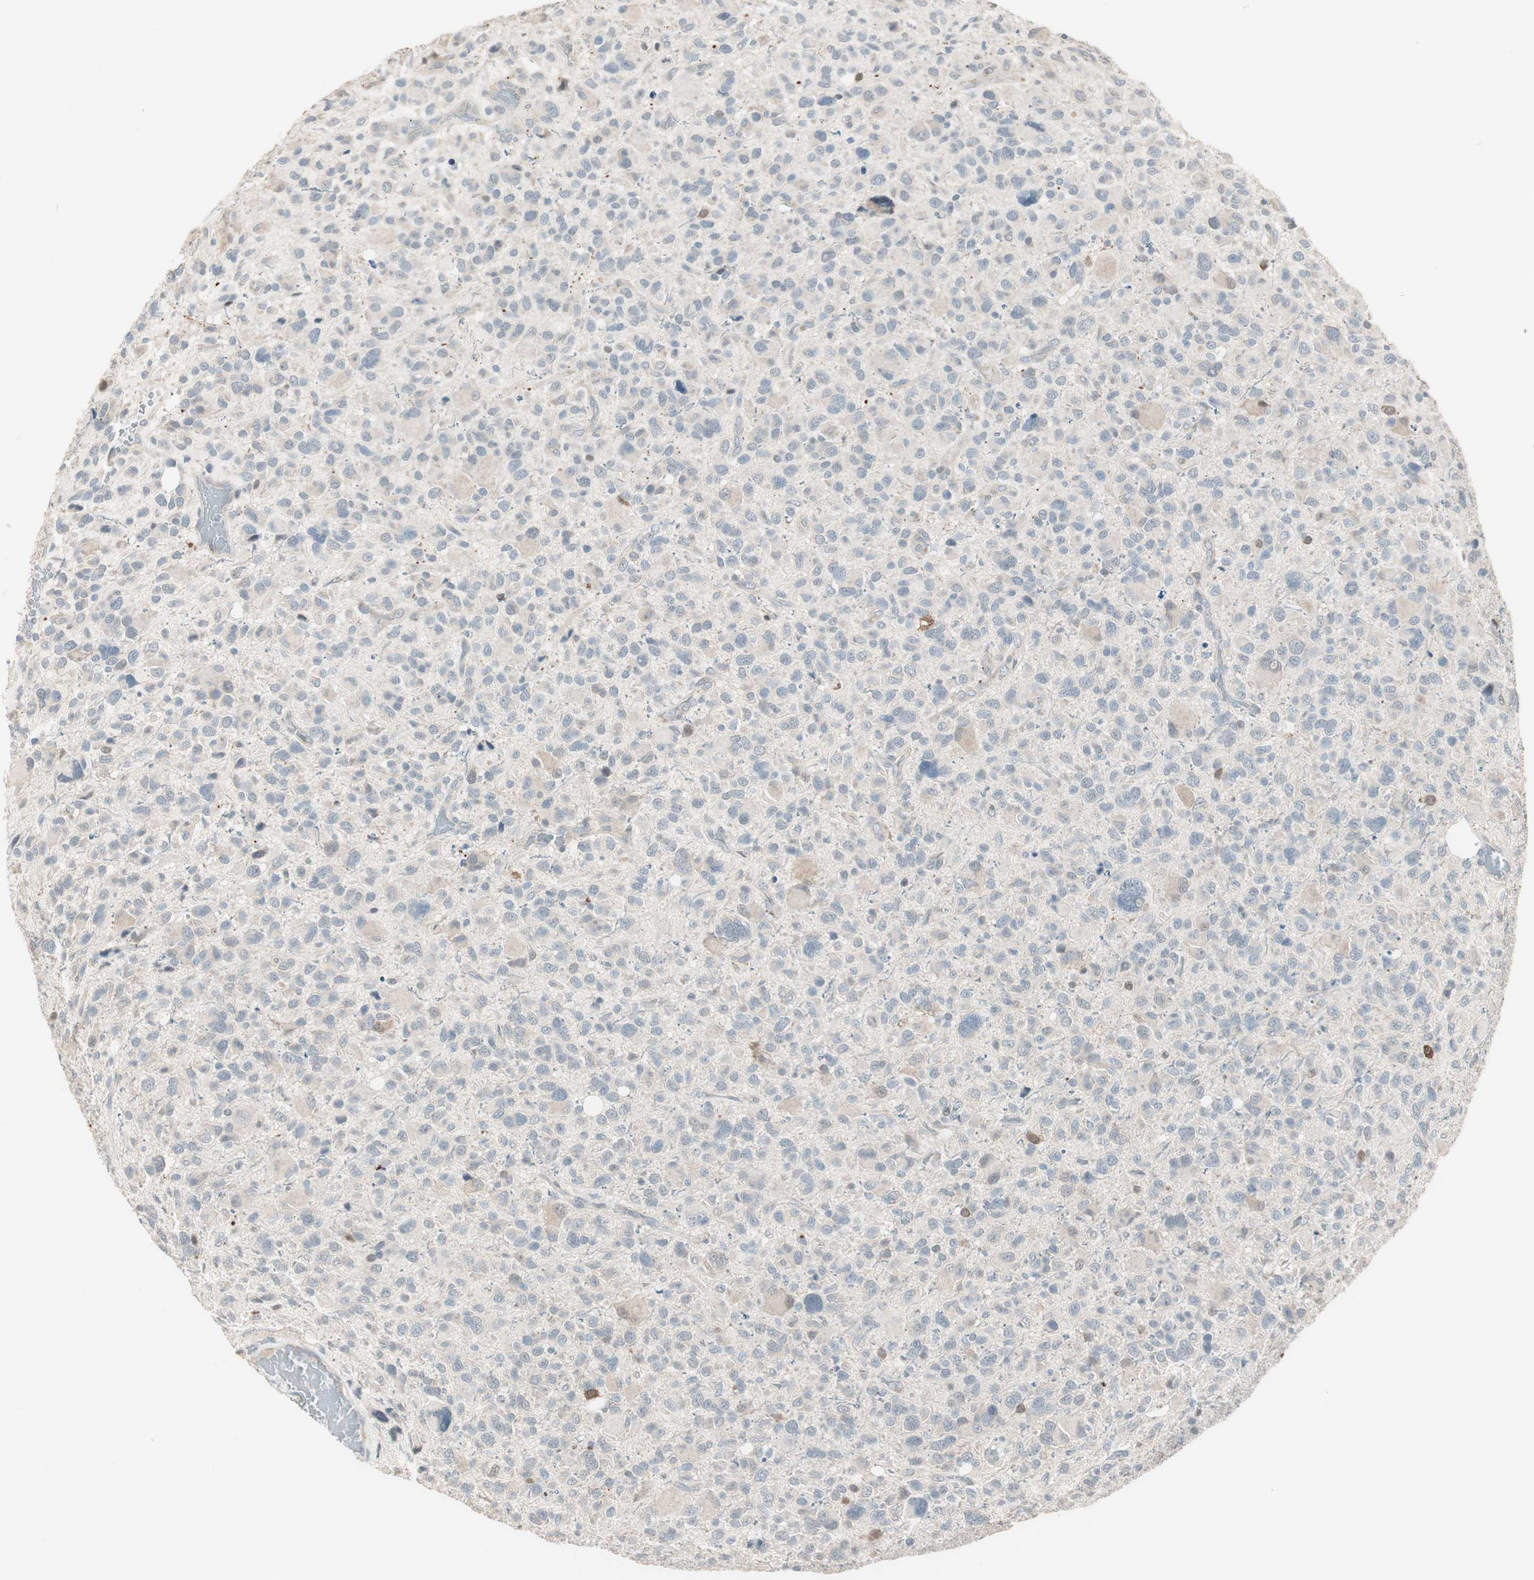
{"staining": {"intensity": "negative", "quantity": "none", "location": "none"}, "tissue": "glioma", "cell_type": "Tumor cells", "image_type": "cancer", "snomed": [{"axis": "morphology", "description": "Glioma, malignant, High grade"}, {"axis": "topography", "description": "Brain"}], "caption": "High magnification brightfield microscopy of glioma stained with DAB (brown) and counterstained with hematoxylin (blue): tumor cells show no significant positivity.", "gene": "PDZK1", "patient": {"sex": "male", "age": 48}}